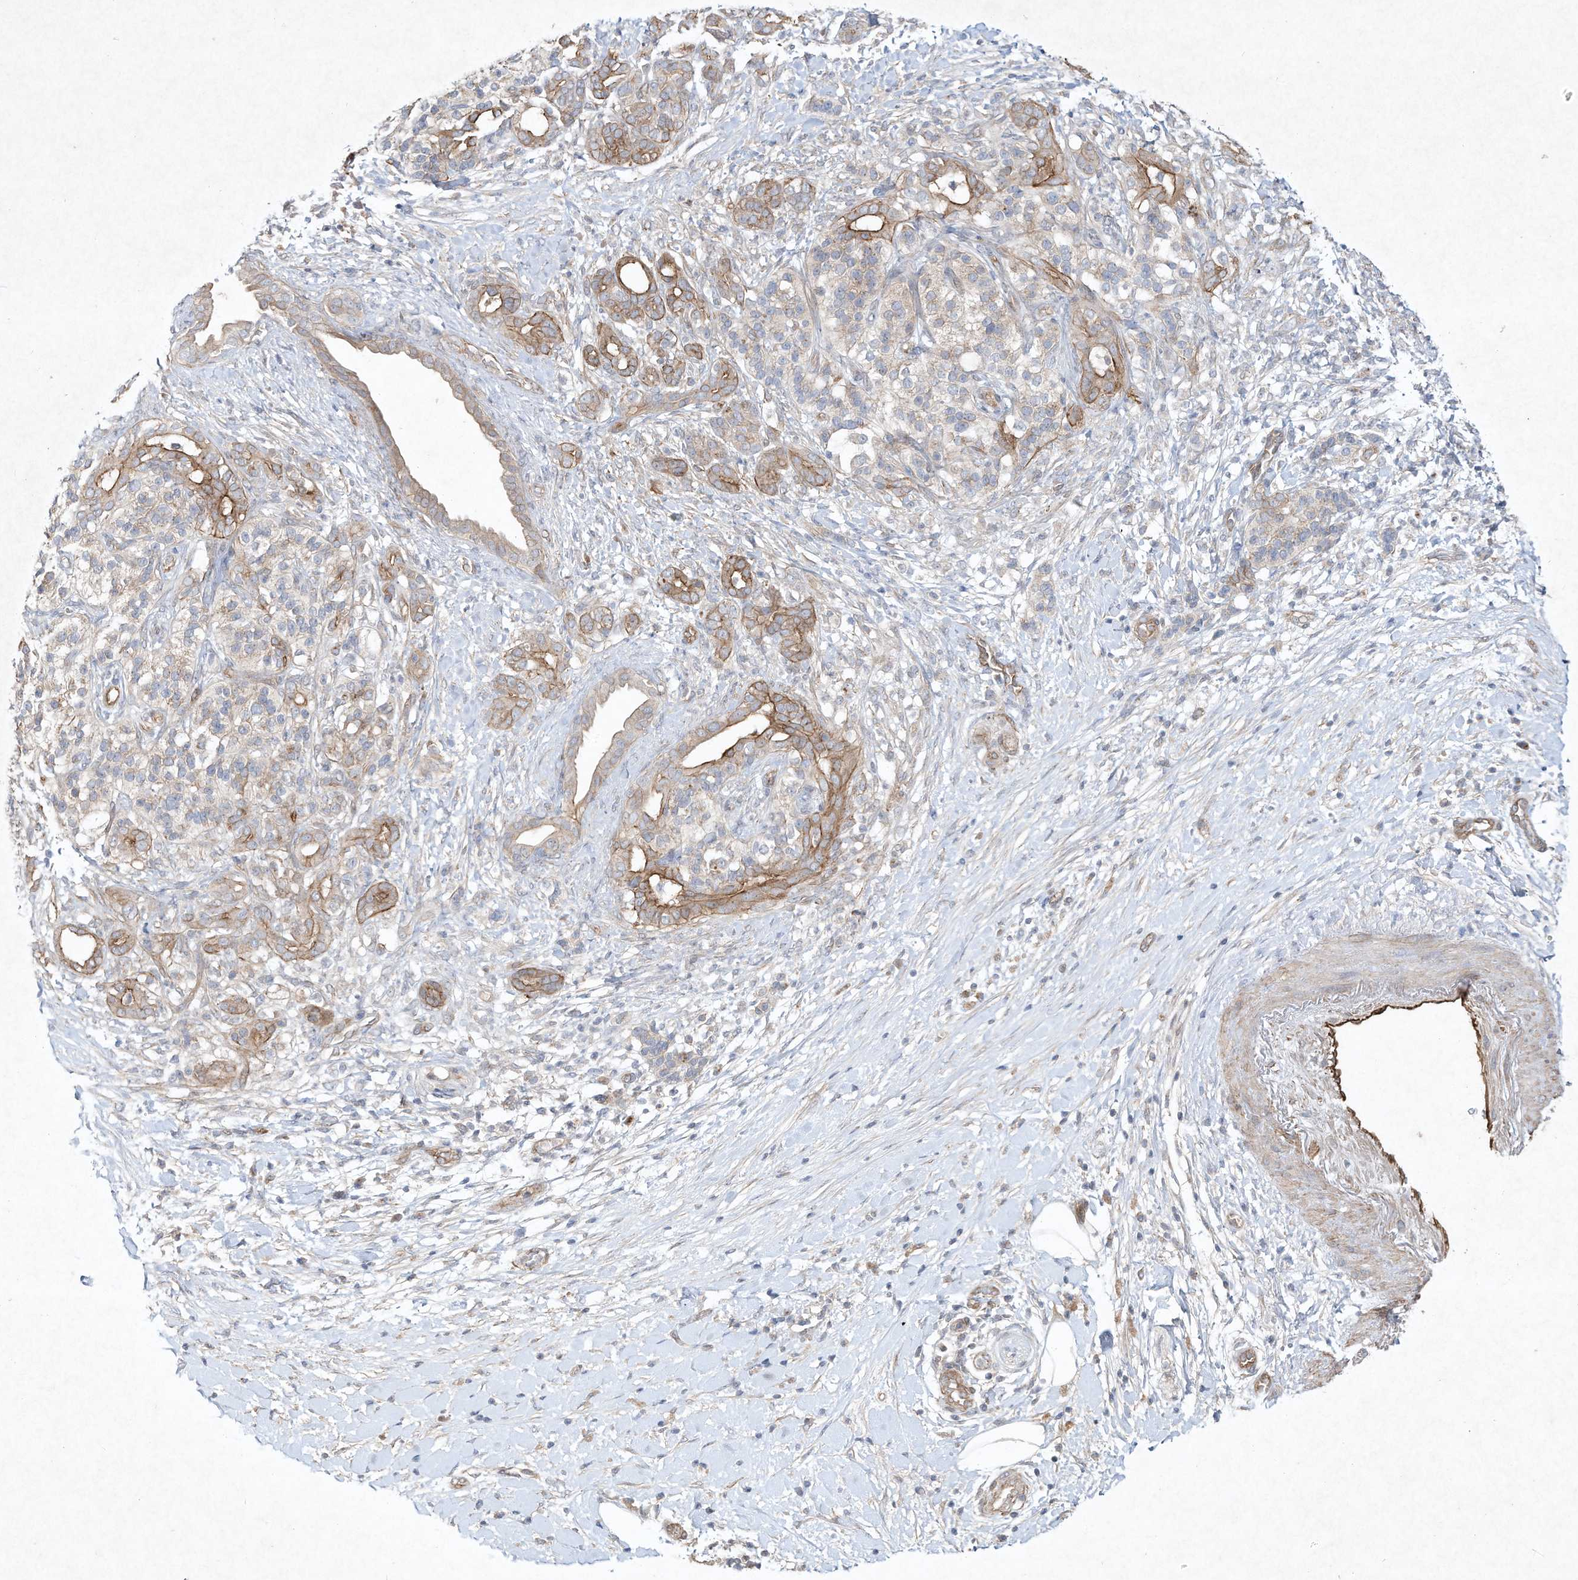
{"staining": {"intensity": "moderate", "quantity": ">75%", "location": "cytoplasmic/membranous"}, "tissue": "pancreatic cancer", "cell_type": "Tumor cells", "image_type": "cancer", "snomed": [{"axis": "morphology", "description": "Adenocarcinoma, NOS"}, {"axis": "topography", "description": "Pancreas"}], "caption": "Protein staining exhibits moderate cytoplasmic/membranous positivity in about >75% of tumor cells in pancreatic cancer.", "gene": "HTR5A", "patient": {"sex": "male", "age": 58}}